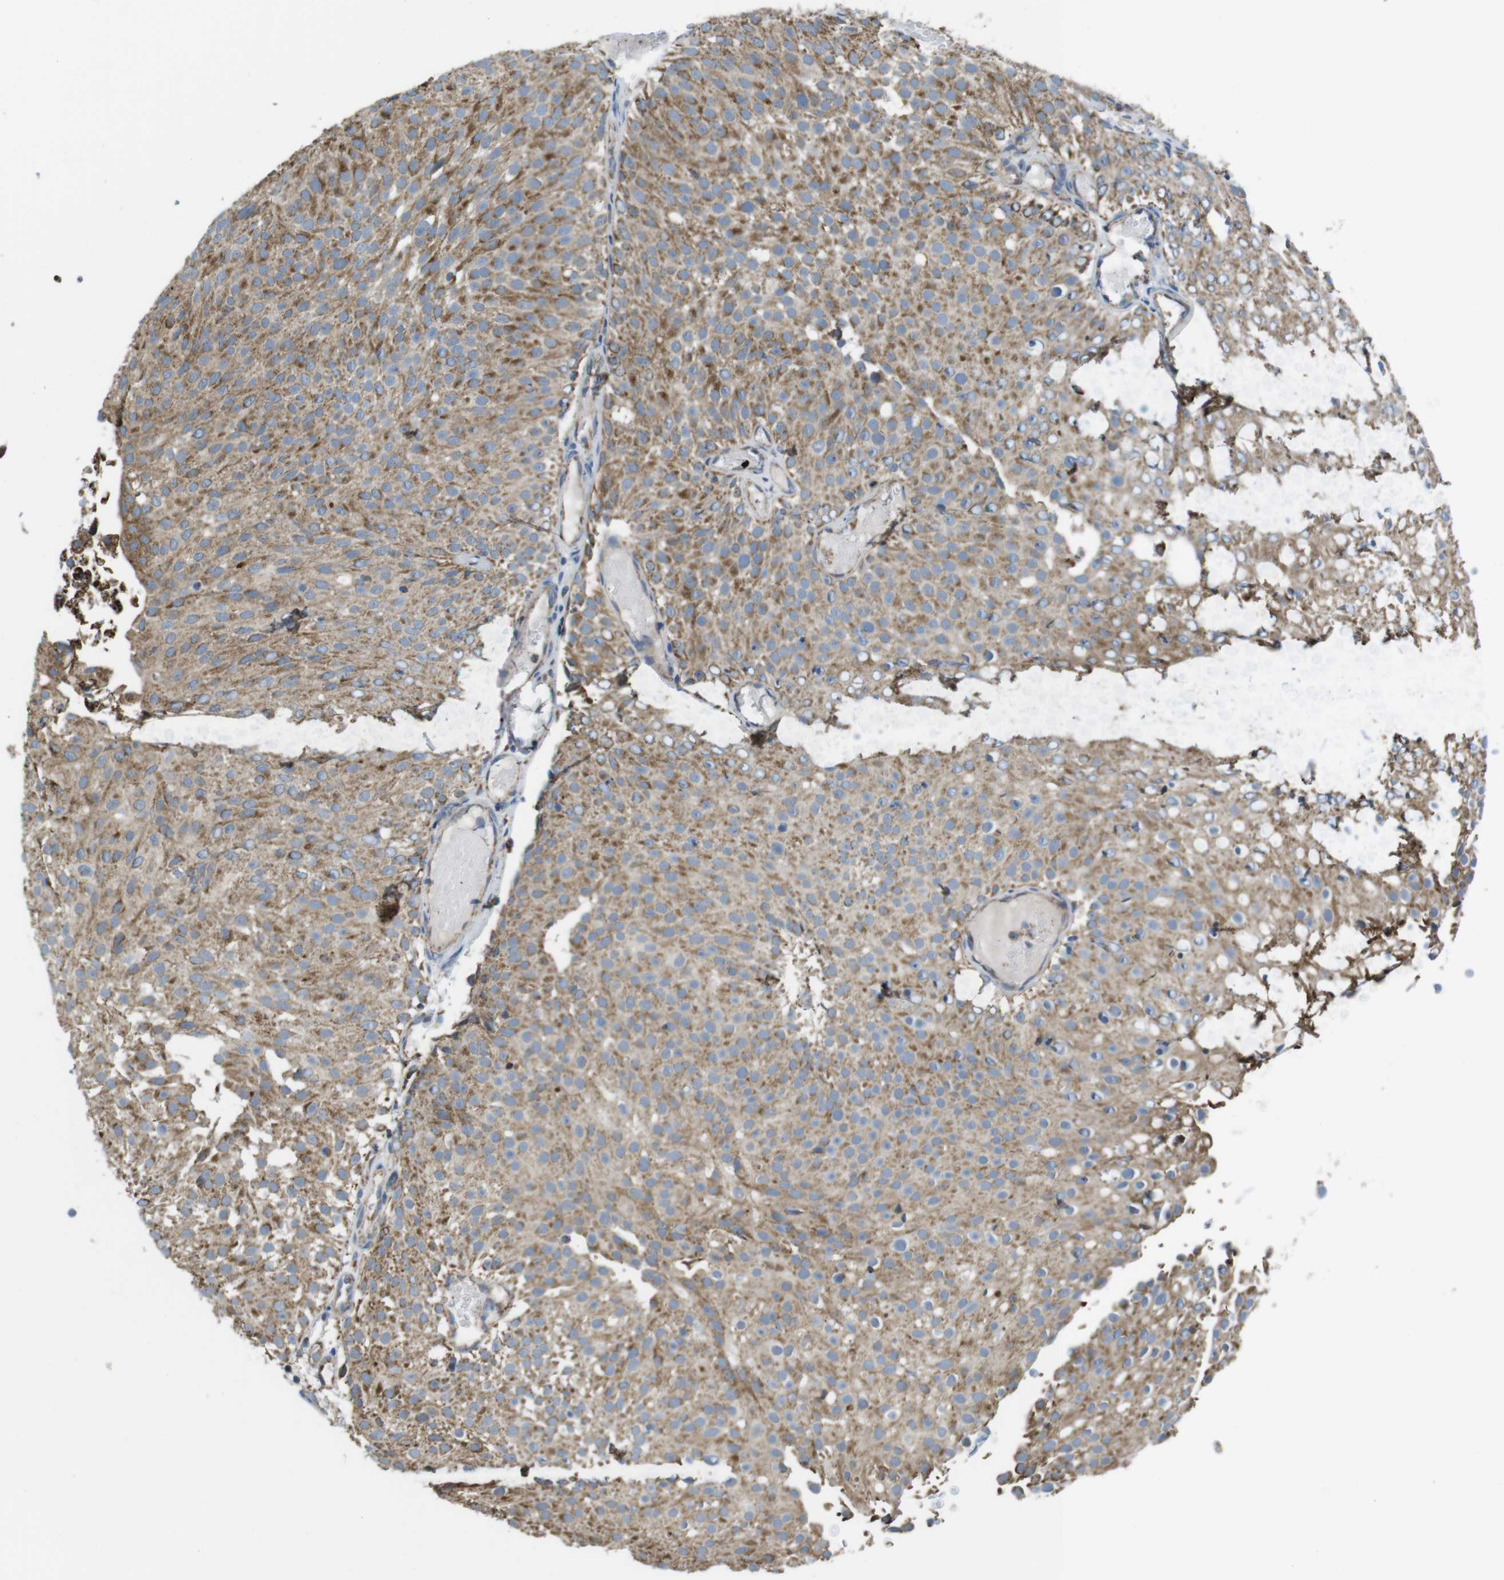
{"staining": {"intensity": "moderate", "quantity": ">75%", "location": "cytoplasmic/membranous"}, "tissue": "urothelial cancer", "cell_type": "Tumor cells", "image_type": "cancer", "snomed": [{"axis": "morphology", "description": "Urothelial carcinoma, Low grade"}, {"axis": "topography", "description": "Urinary bladder"}], "caption": "Urothelial cancer stained with a brown dye exhibits moderate cytoplasmic/membranous positive expression in about >75% of tumor cells.", "gene": "GRIK2", "patient": {"sex": "male", "age": 78}}